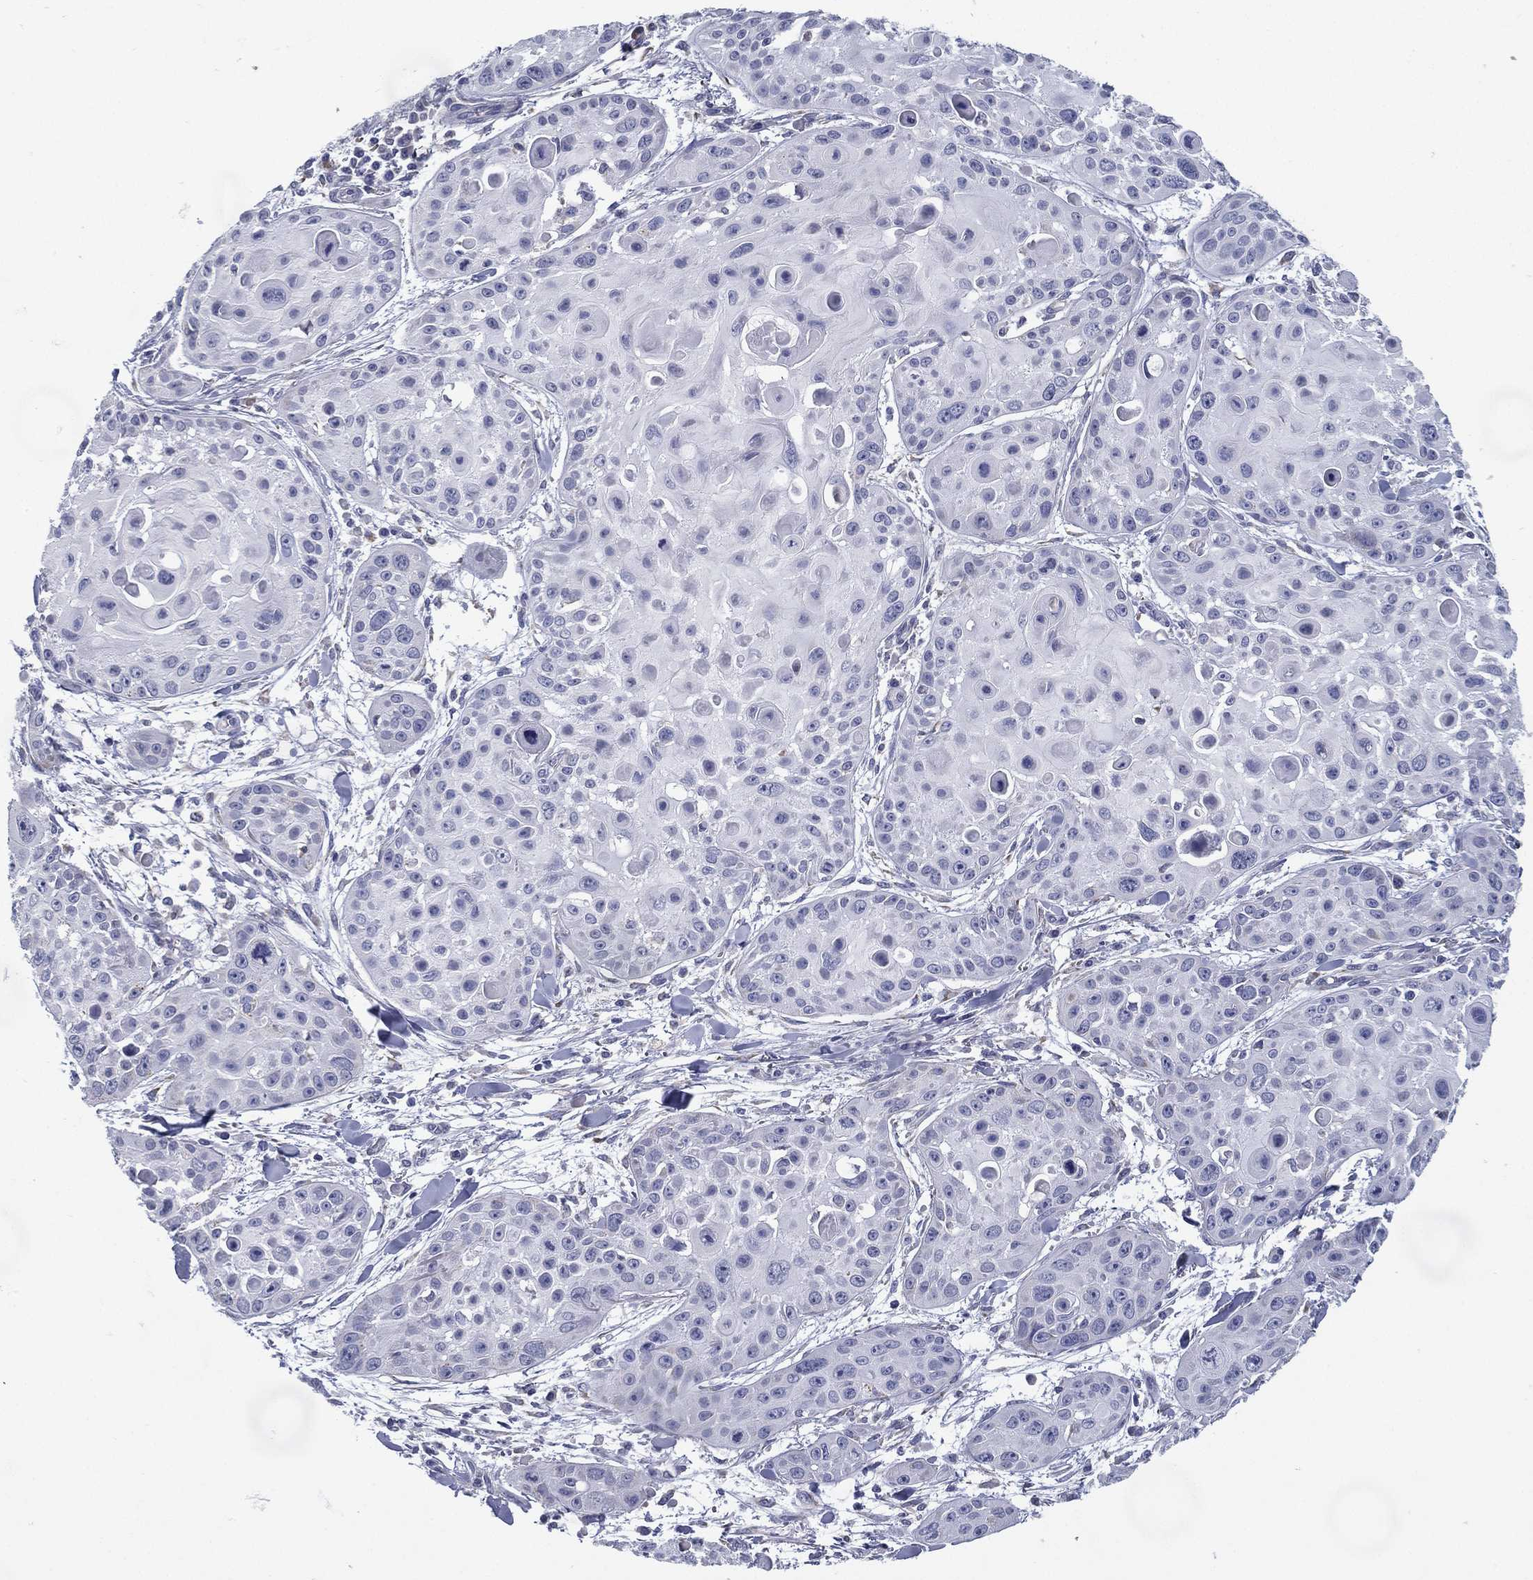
{"staining": {"intensity": "negative", "quantity": "none", "location": "none"}, "tissue": "skin cancer", "cell_type": "Tumor cells", "image_type": "cancer", "snomed": [{"axis": "morphology", "description": "Squamous cell carcinoma, NOS"}, {"axis": "topography", "description": "Skin"}, {"axis": "topography", "description": "Anal"}], "caption": "Tumor cells are negative for protein expression in human skin squamous cell carcinoma. (DAB immunohistochemistry with hematoxylin counter stain).", "gene": "C19orf18", "patient": {"sex": "female", "age": 75}}